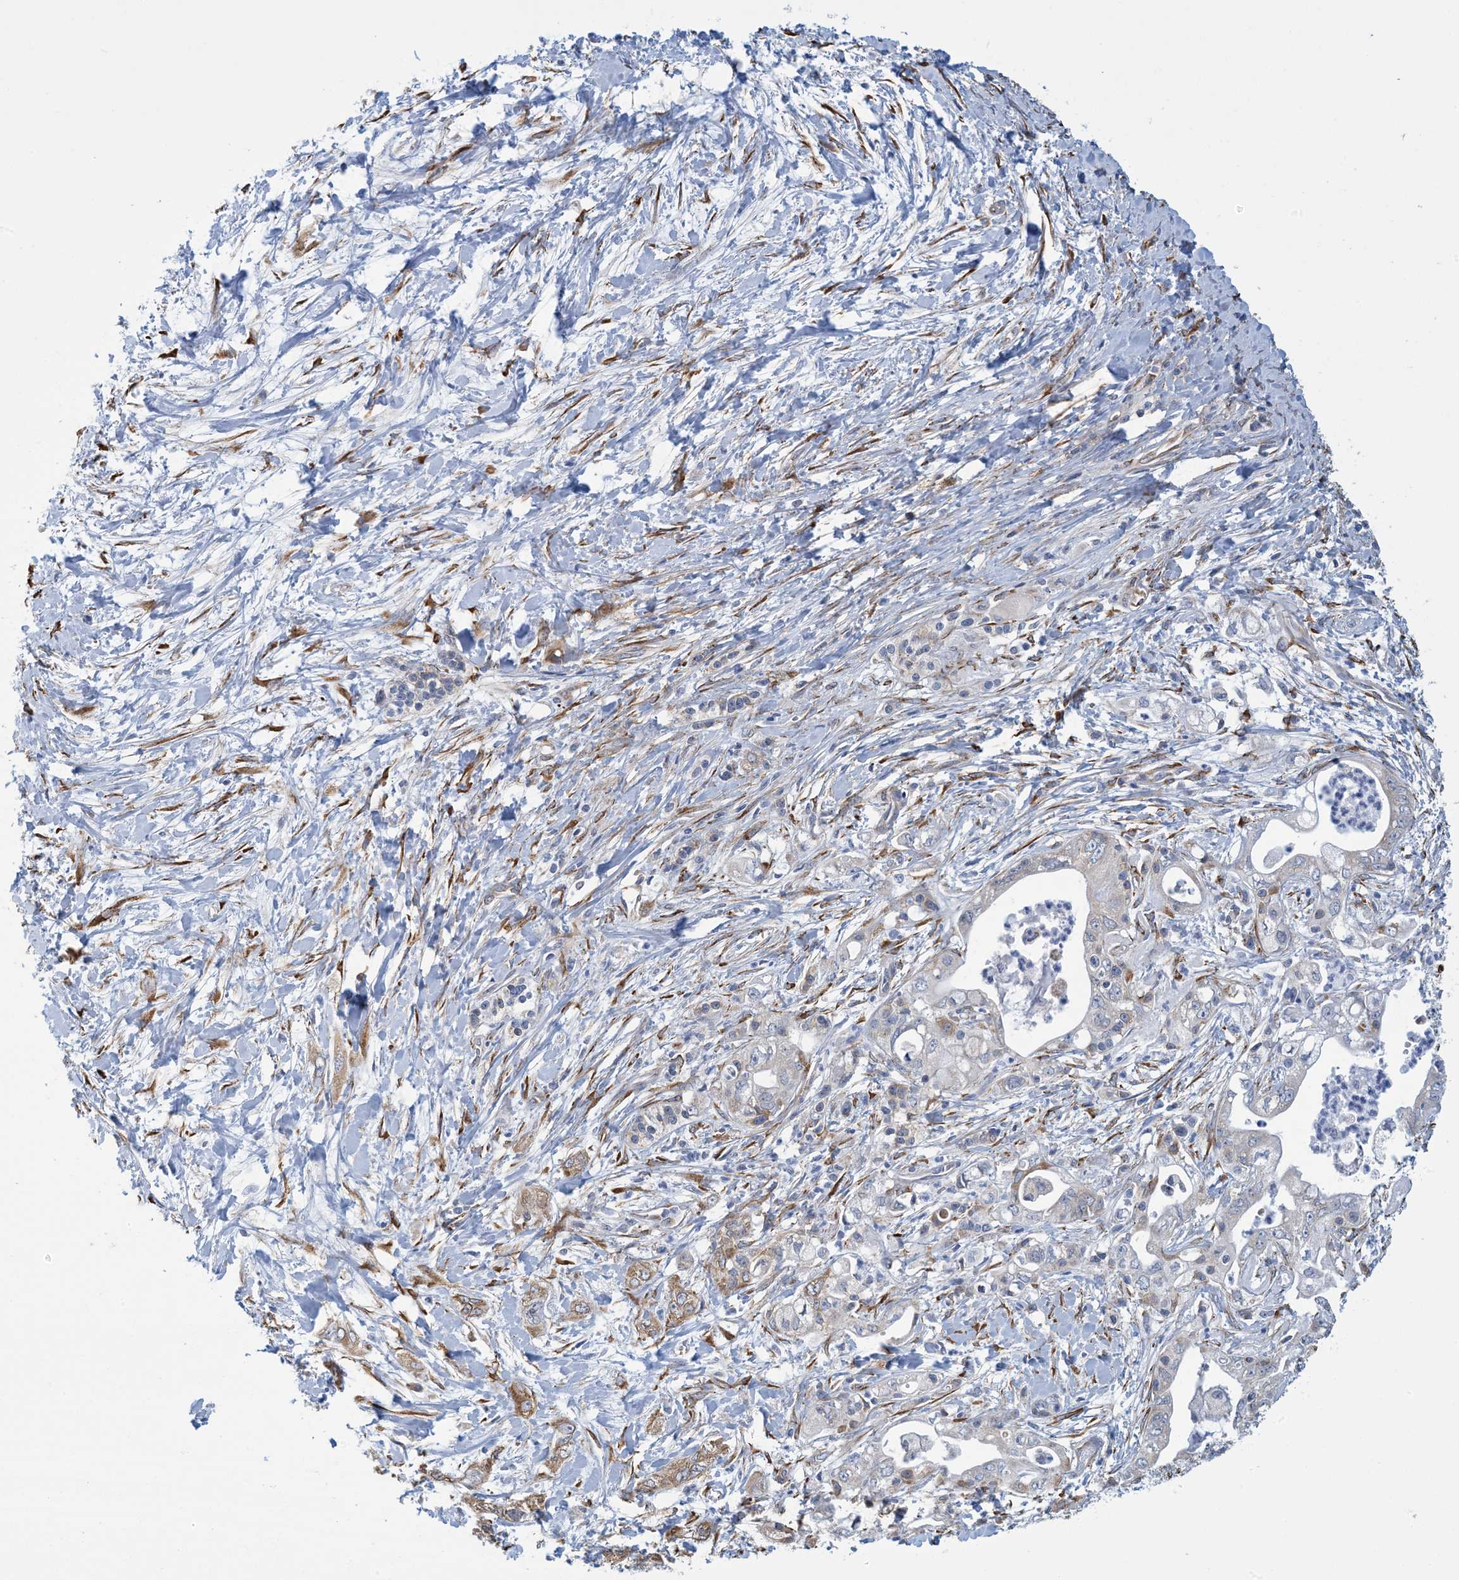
{"staining": {"intensity": "negative", "quantity": "none", "location": "none"}, "tissue": "pancreatic cancer", "cell_type": "Tumor cells", "image_type": "cancer", "snomed": [{"axis": "morphology", "description": "Adenocarcinoma, NOS"}, {"axis": "topography", "description": "Pancreas"}], "caption": "Tumor cells show no significant protein staining in pancreatic cancer (adenocarcinoma).", "gene": "CCDC14", "patient": {"sex": "male", "age": 70}}